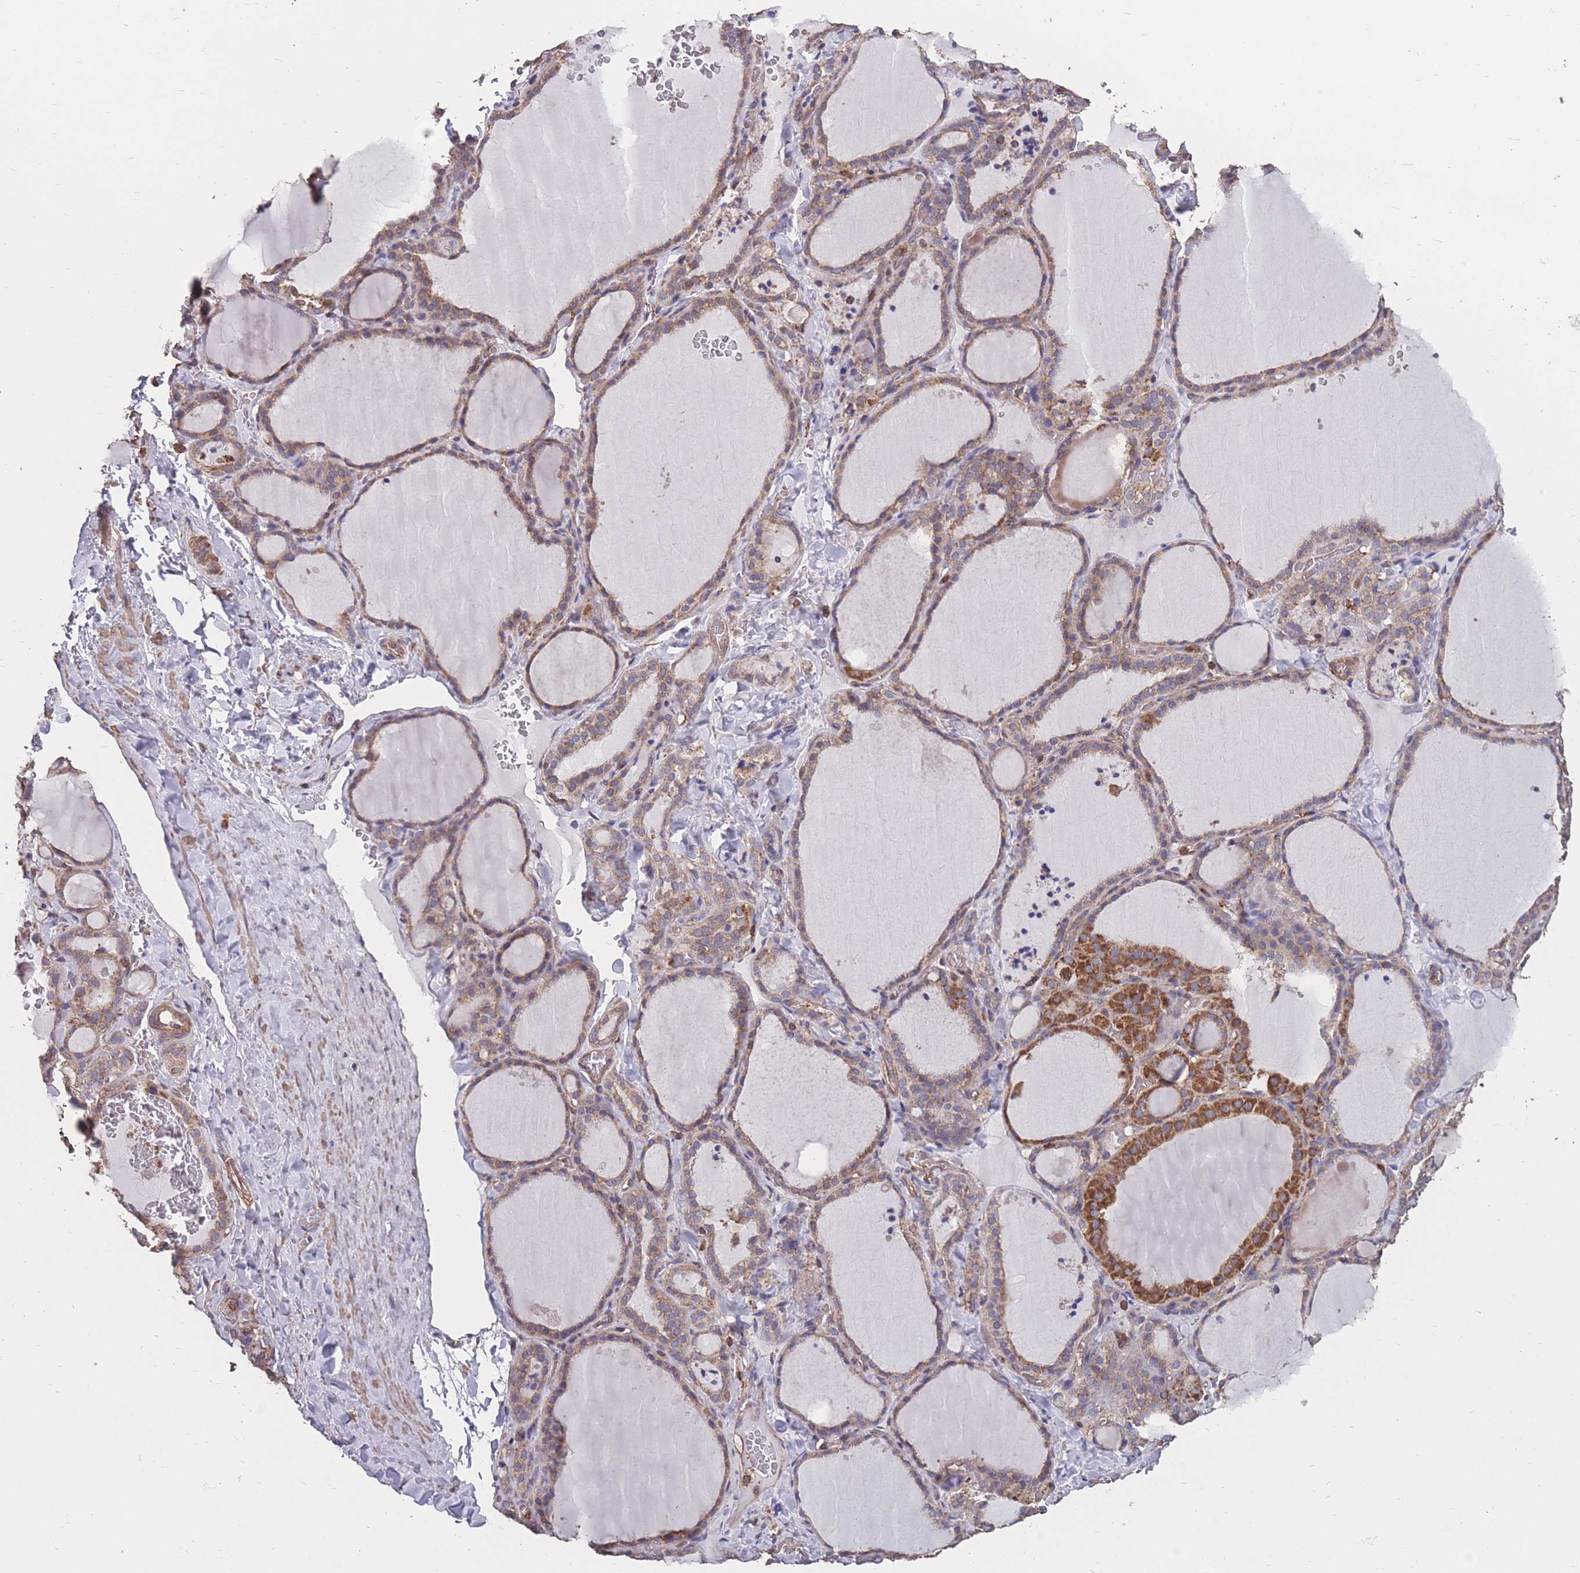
{"staining": {"intensity": "moderate", "quantity": ">75%", "location": "cytoplasmic/membranous"}, "tissue": "thyroid gland", "cell_type": "Glandular cells", "image_type": "normal", "snomed": [{"axis": "morphology", "description": "Normal tissue, NOS"}, {"axis": "topography", "description": "Thyroid gland"}], "caption": "An IHC histopathology image of unremarkable tissue is shown. Protein staining in brown highlights moderate cytoplasmic/membranous positivity in thyroid gland within glandular cells.", "gene": "NUDT21", "patient": {"sex": "female", "age": 22}}